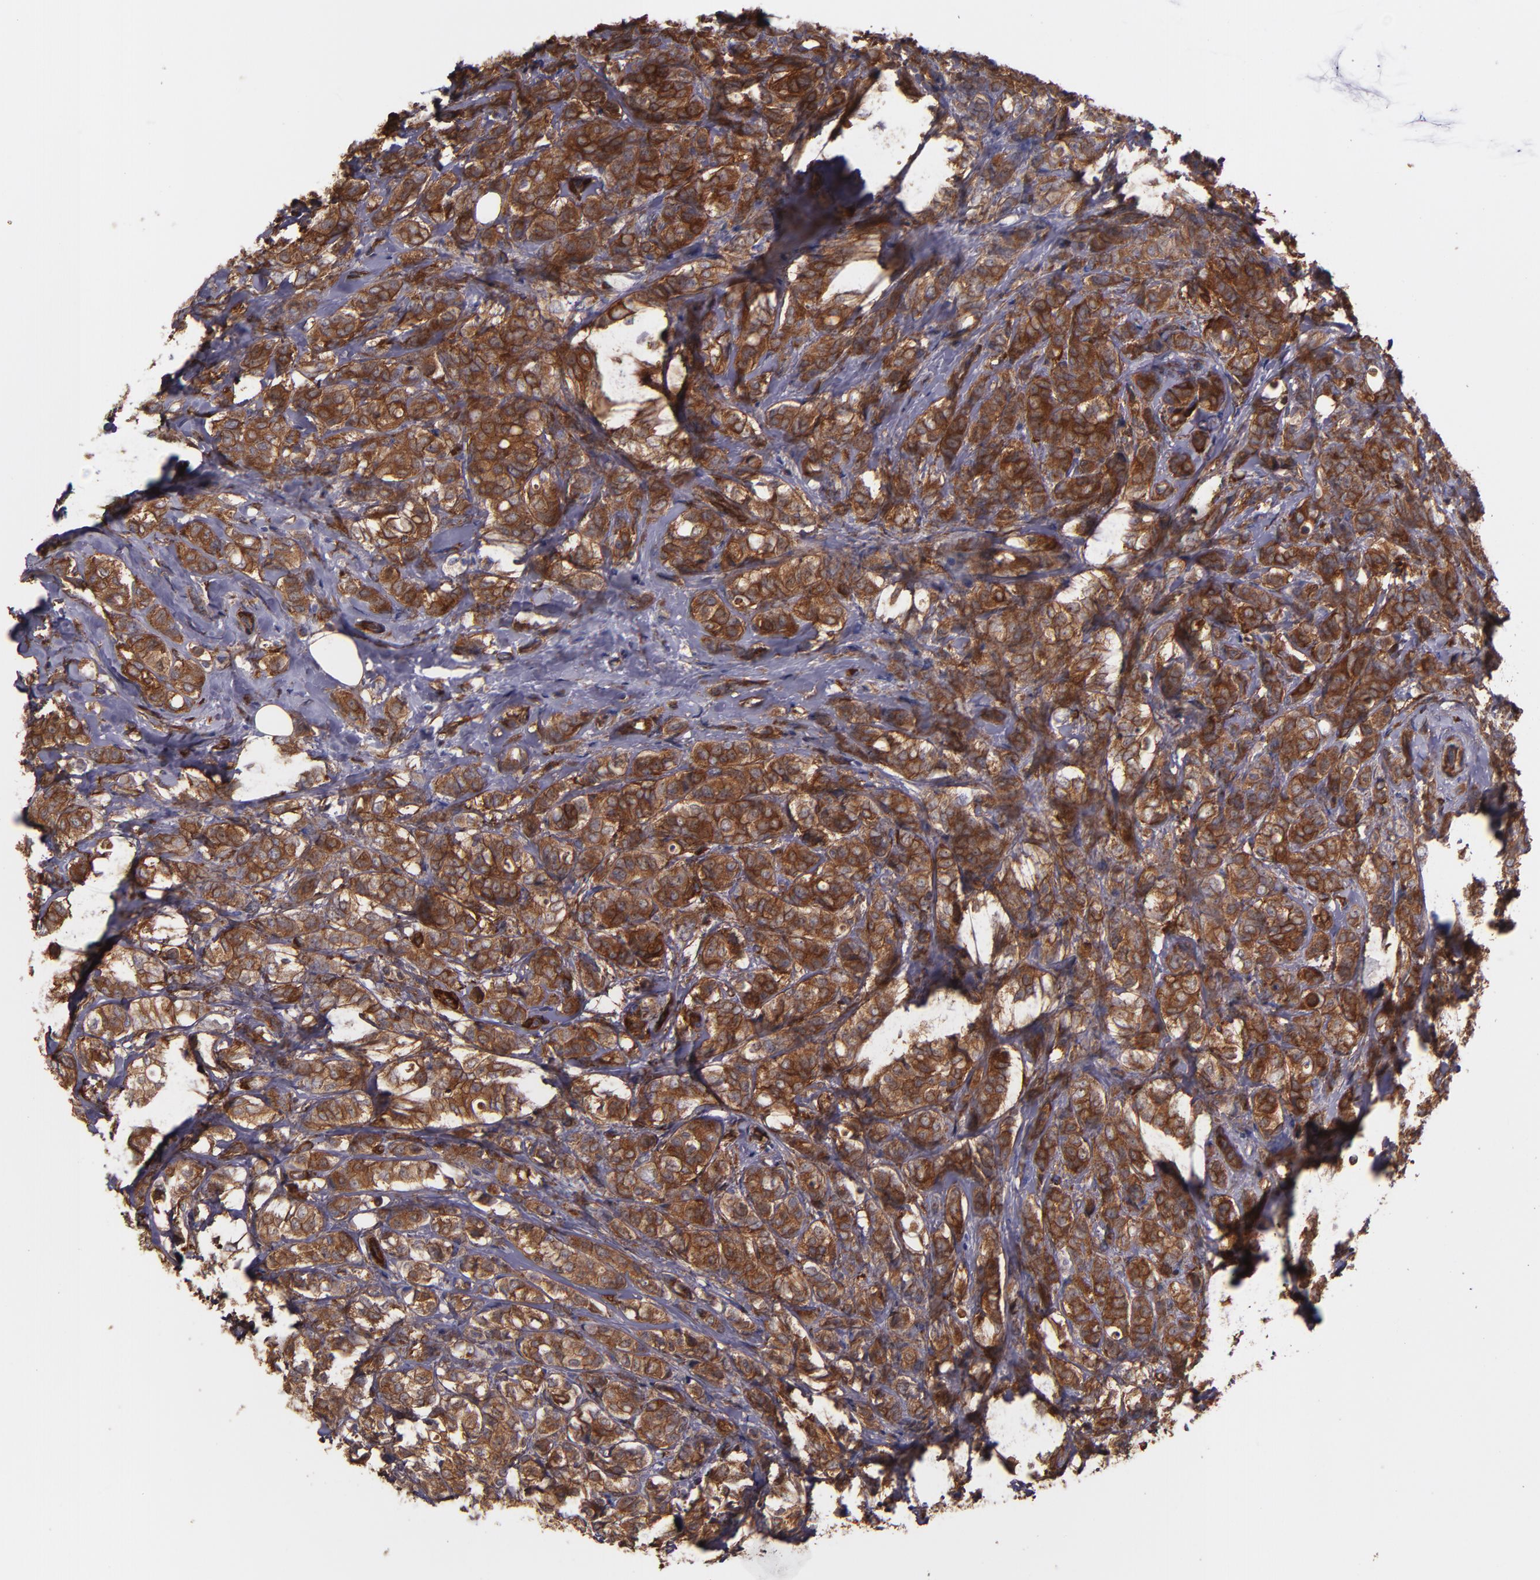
{"staining": {"intensity": "strong", "quantity": ">75%", "location": "cytoplasmic/membranous"}, "tissue": "breast cancer", "cell_type": "Tumor cells", "image_type": "cancer", "snomed": [{"axis": "morphology", "description": "Lobular carcinoma"}, {"axis": "topography", "description": "Breast"}], "caption": "The micrograph displays staining of breast cancer, revealing strong cytoplasmic/membranous protein positivity (brown color) within tumor cells.", "gene": "VCL", "patient": {"sex": "female", "age": 60}}